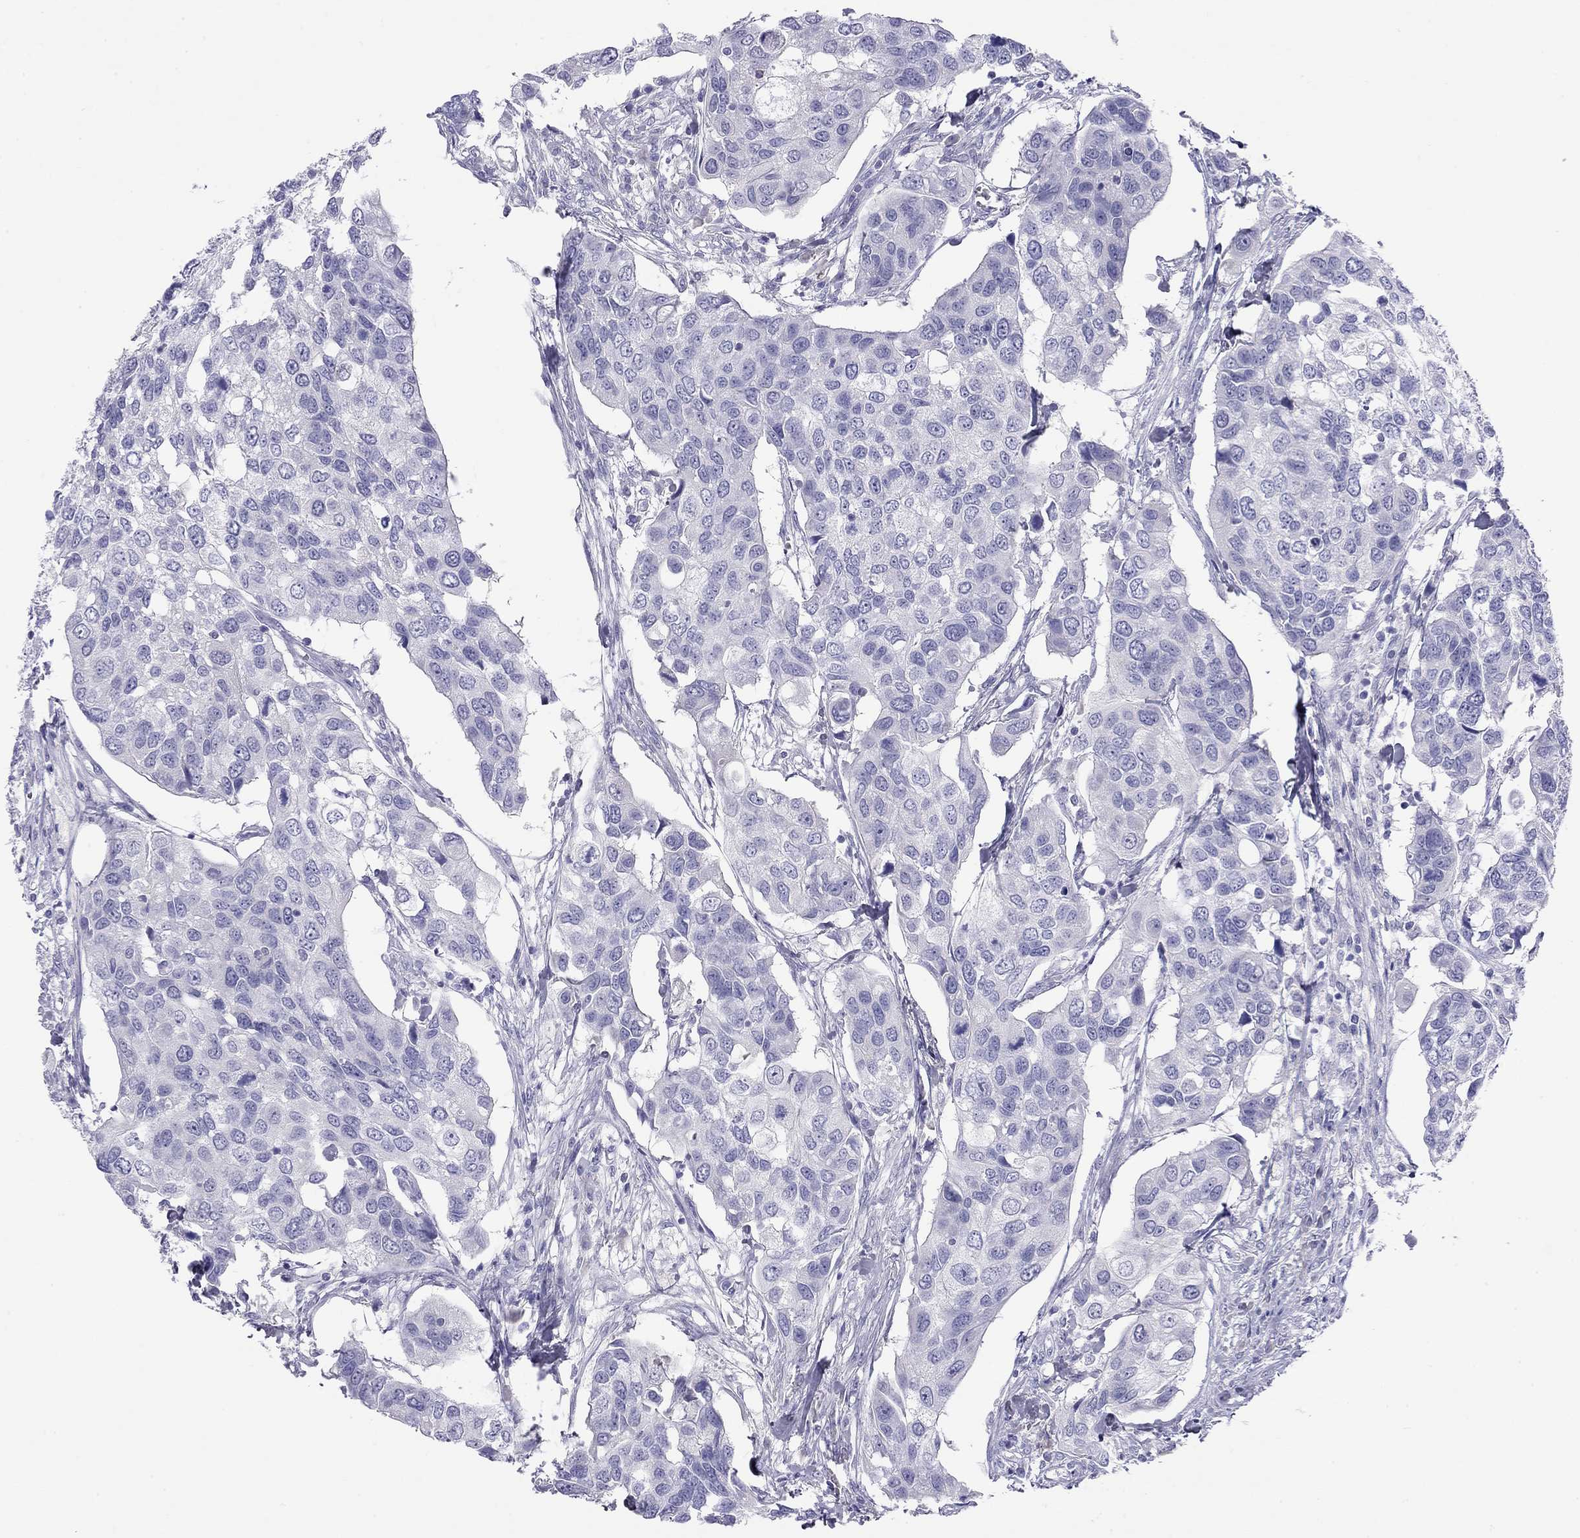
{"staining": {"intensity": "negative", "quantity": "none", "location": "none"}, "tissue": "urothelial cancer", "cell_type": "Tumor cells", "image_type": "cancer", "snomed": [{"axis": "morphology", "description": "Urothelial carcinoma, High grade"}, {"axis": "topography", "description": "Urinary bladder"}], "caption": "Tumor cells are negative for protein expression in human urothelial cancer. (Immunohistochemistry, brightfield microscopy, high magnification).", "gene": "ODF4", "patient": {"sex": "male", "age": 60}}